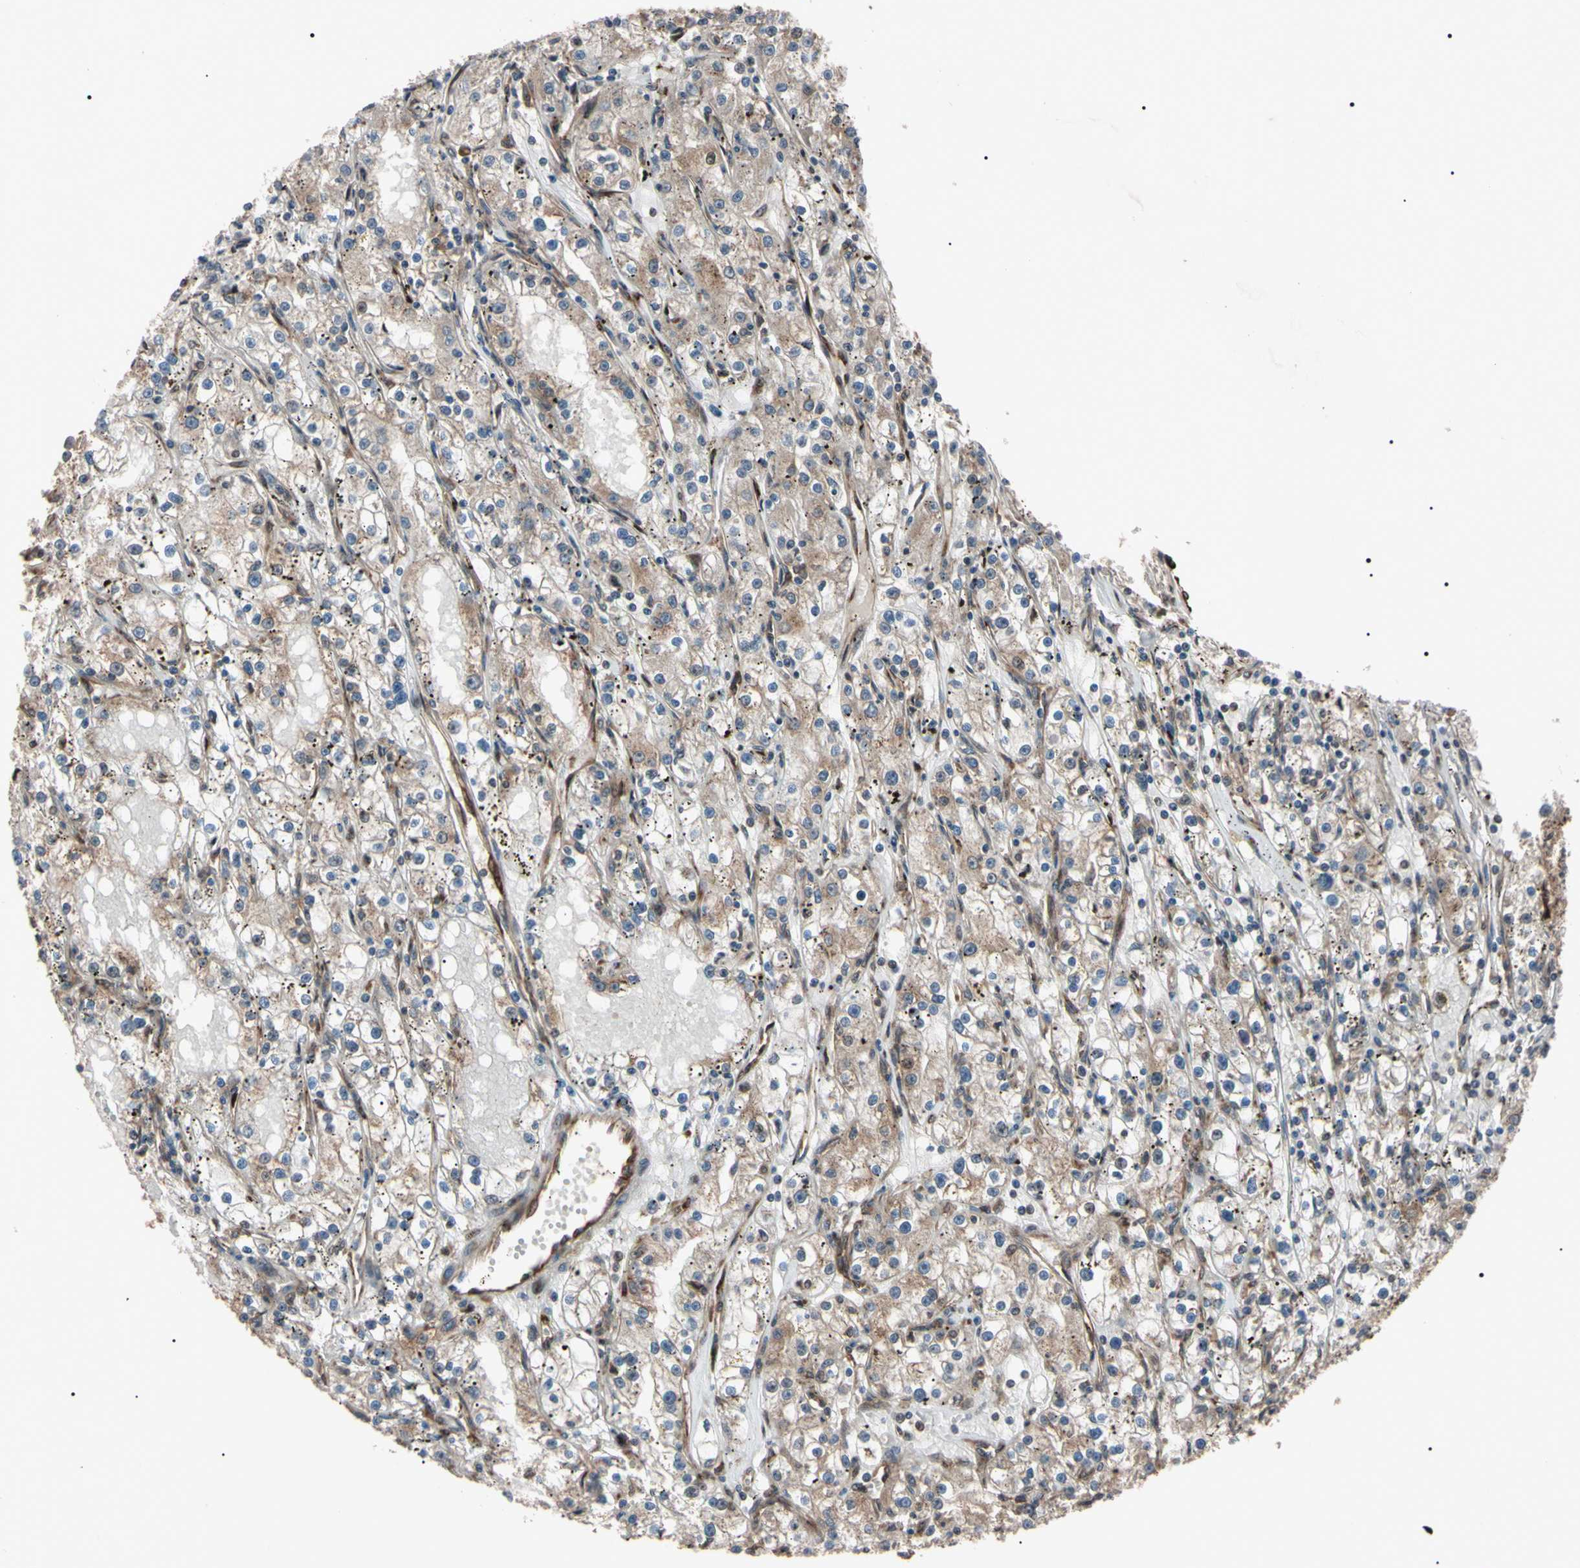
{"staining": {"intensity": "moderate", "quantity": "25%-75%", "location": "cytoplasmic/membranous"}, "tissue": "renal cancer", "cell_type": "Tumor cells", "image_type": "cancer", "snomed": [{"axis": "morphology", "description": "Adenocarcinoma, NOS"}, {"axis": "topography", "description": "Kidney"}], "caption": "This micrograph reveals immunohistochemistry (IHC) staining of human adenocarcinoma (renal), with medium moderate cytoplasmic/membranous positivity in about 25%-75% of tumor cells.", "gene": "GUCY1B1", "patient": {"sex": "male", "age": 56}}